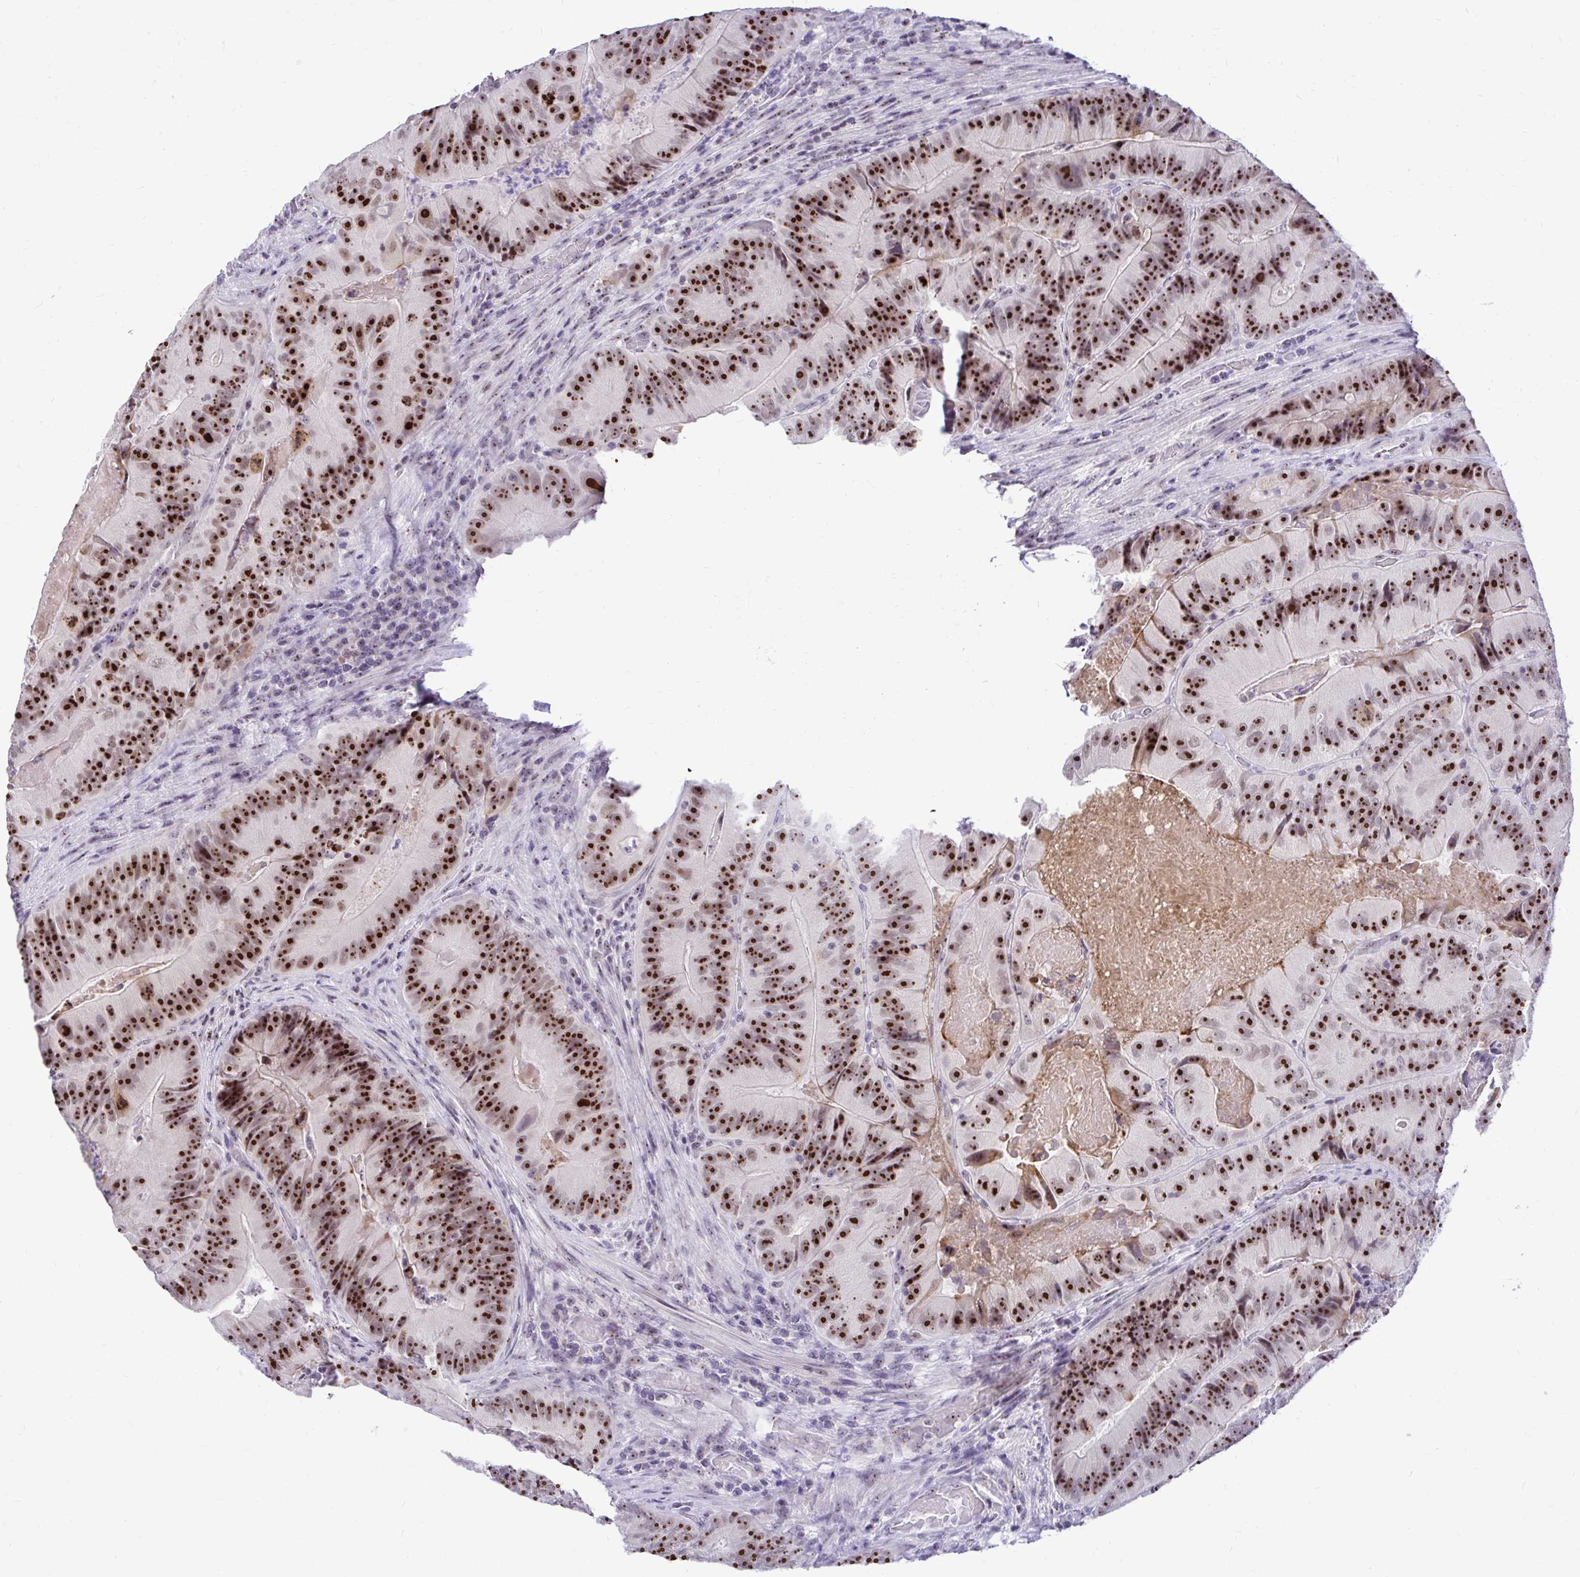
{"staining": {"intensity": "strong", "quantity": ">75%", "location": "nuclear"}, "tissue": "colorectal cancer", "cell_type": "Tumor cells", "image_type": "cancer", "snomed": [{"axis": "morphology", "description": "Adenocarcinoma, NOS"}, {"axis": "topography", "description": "Colon"}], "caption": "Adenocarcinoma (colorectal) stained for a protein exhibits strong nuclear positivity in tumor cells. Nuclei are stained in blue.", "gene": "NIFK", "patient": {"sex": "female", "age": 86}}